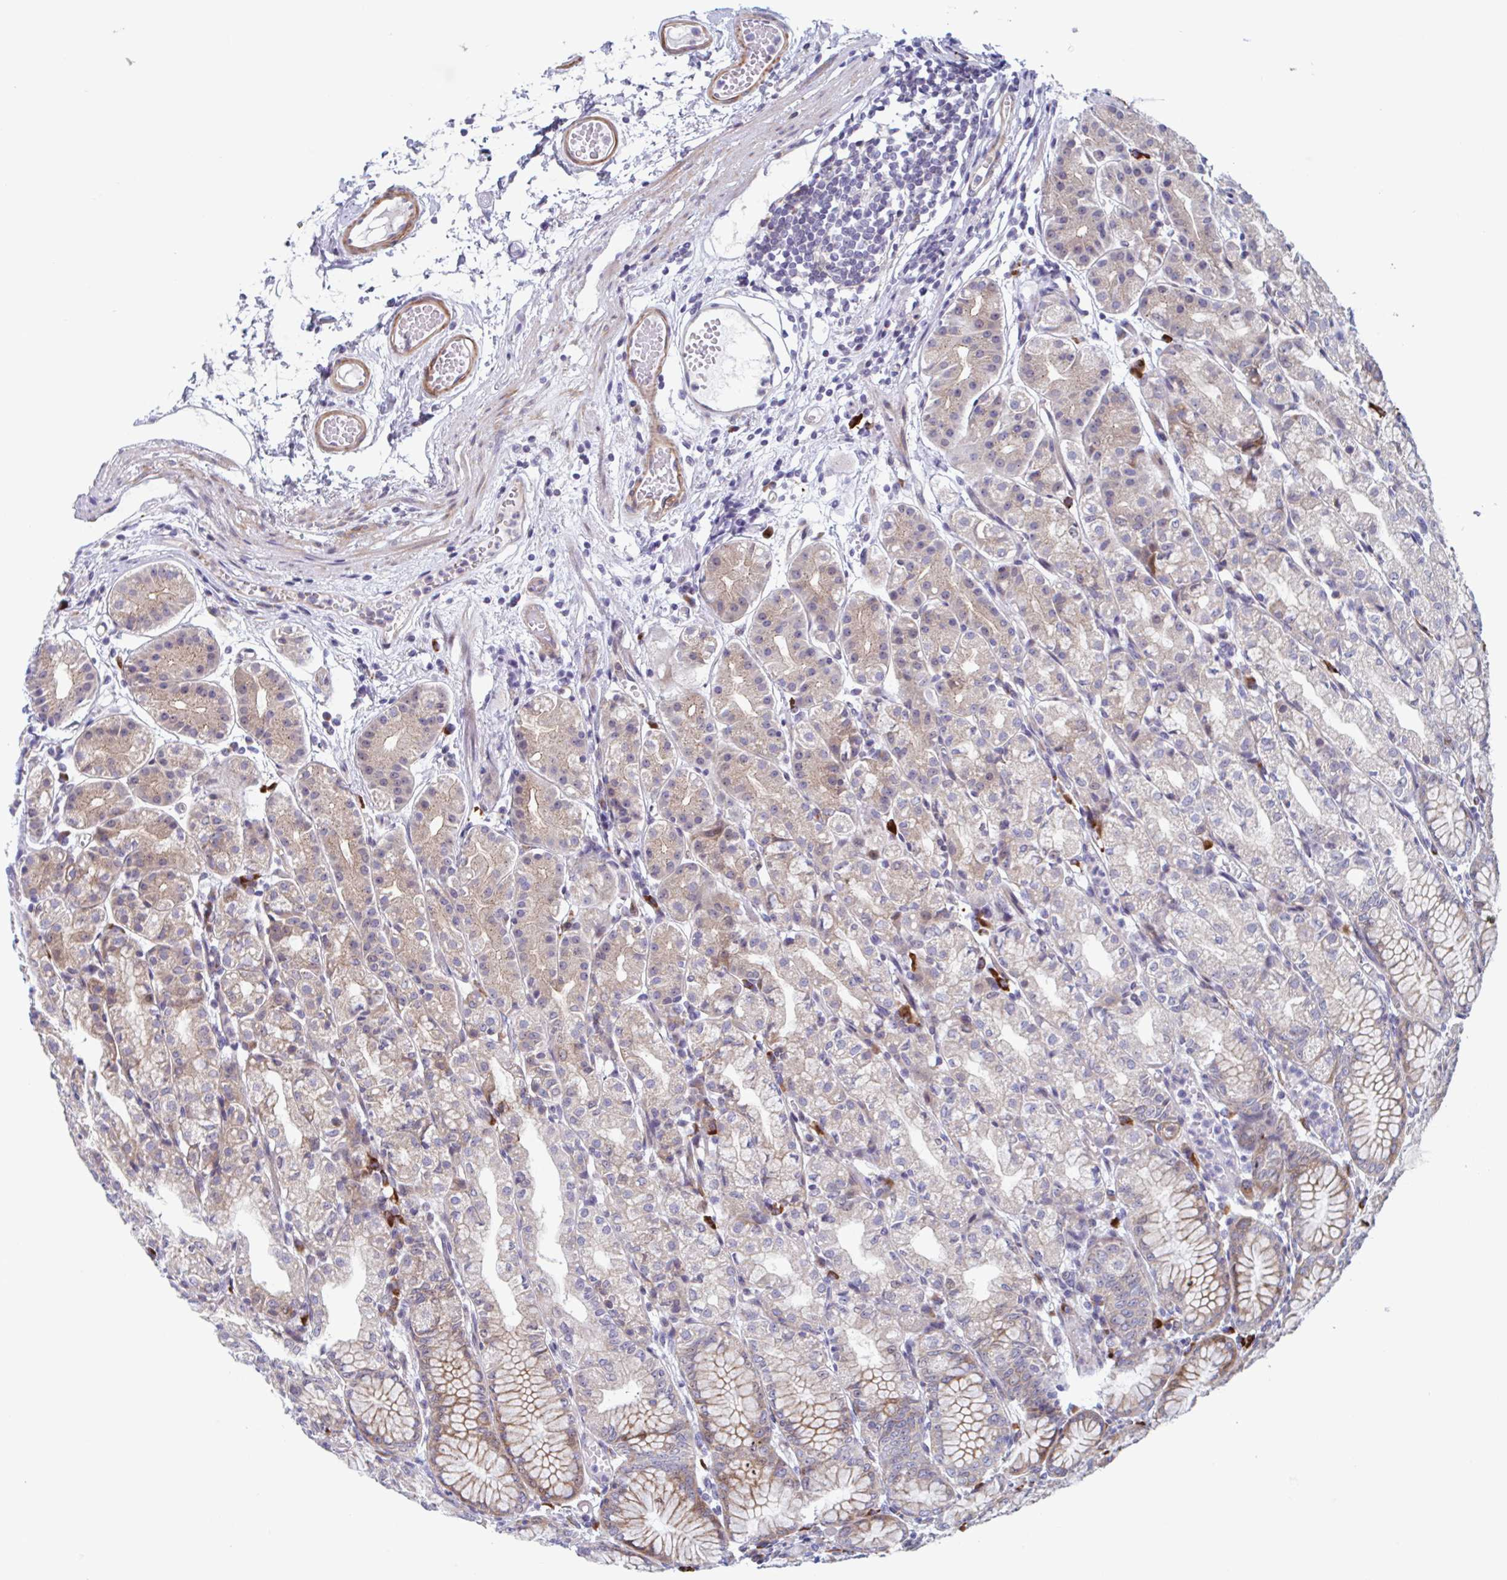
{"staining": {"intensity": "moderate", "quantity": "<25%", "location": "cytoplasmic/membranous"}, "tissue": "stomach", "cell_type": "Glandular cells", "image_type": "normal", "snomed": [{"axis": "morphology", "description": "Normal tissue, NOS"}, {"axis": "topography", "description": "Stomach"}], "caption": "Protein expression by IHC demonstrates moderate cytoplasmic/membranous expression in about <25% of glandular cells in benign stomach. (DAB = brown stain, brightfield microscopy at high magnification).", "gene": "DUXA", "patient": {"sex": "female", "age": 57}}